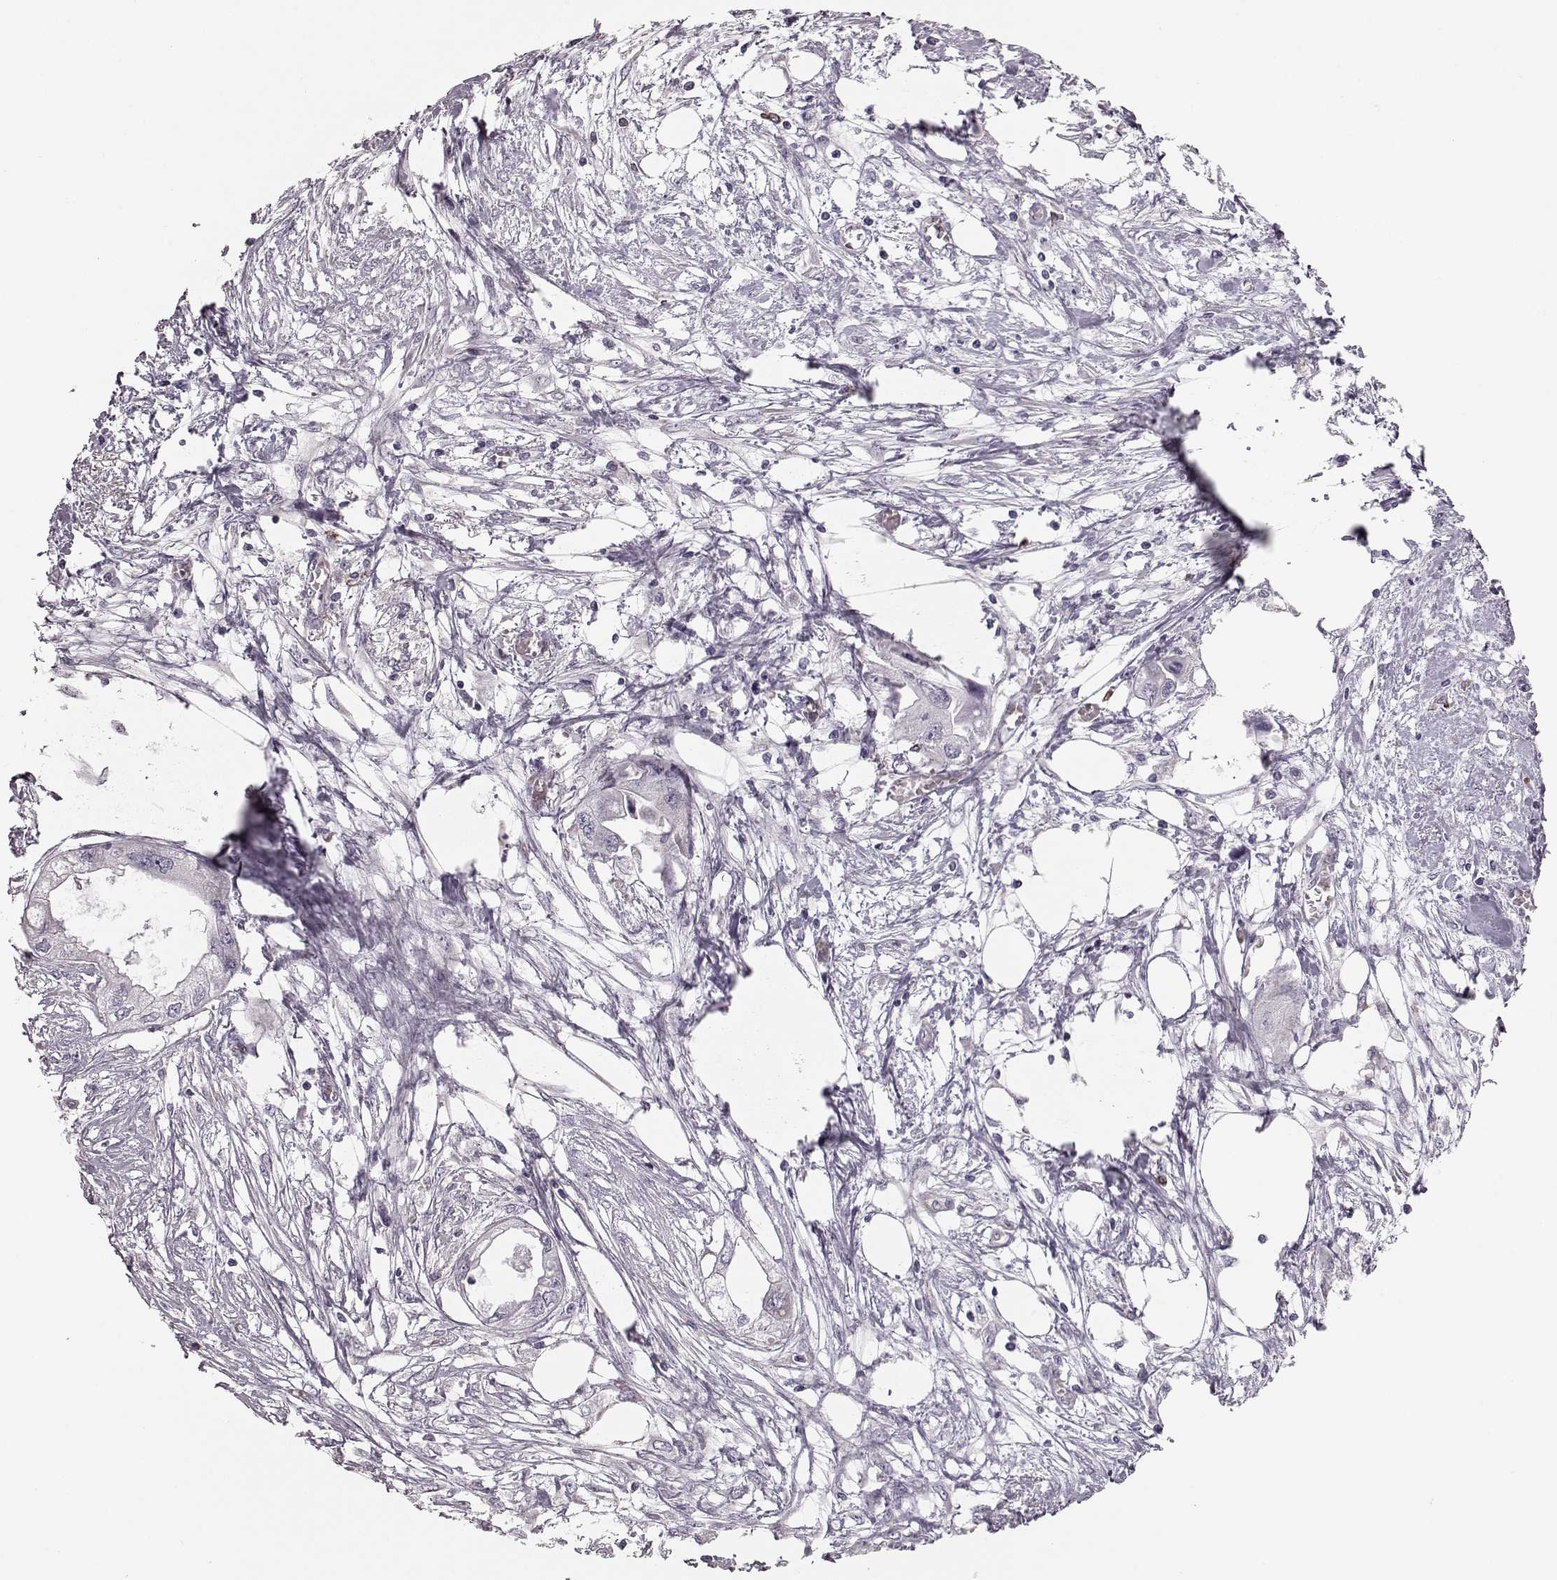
{"staining": {"intensity": "negative", "quantity": "none", "location": "none"}, "tissue": "endometrial cancer", "cell_type": "Tumor cells", "image_type": "cancer", "snomed": [{"axis": "morphology", "description": "Adenocarcinoma, NOS"}, {"axis": "morphology", "description": "Adenocarcinoma, metastatic, NOS"}, {"axis": "topography", "description": "Adipose tissue"}, {"axis": "topography", "description": "Endometrium"}], "caption": "IHC micrograph of endometrial cancer (adenocarcinoma) stained for a protein (brown), which shows no positivity in tumor cells.", "gene": "ELOVL5", "patient": {"sex": "female", "age": 67}}